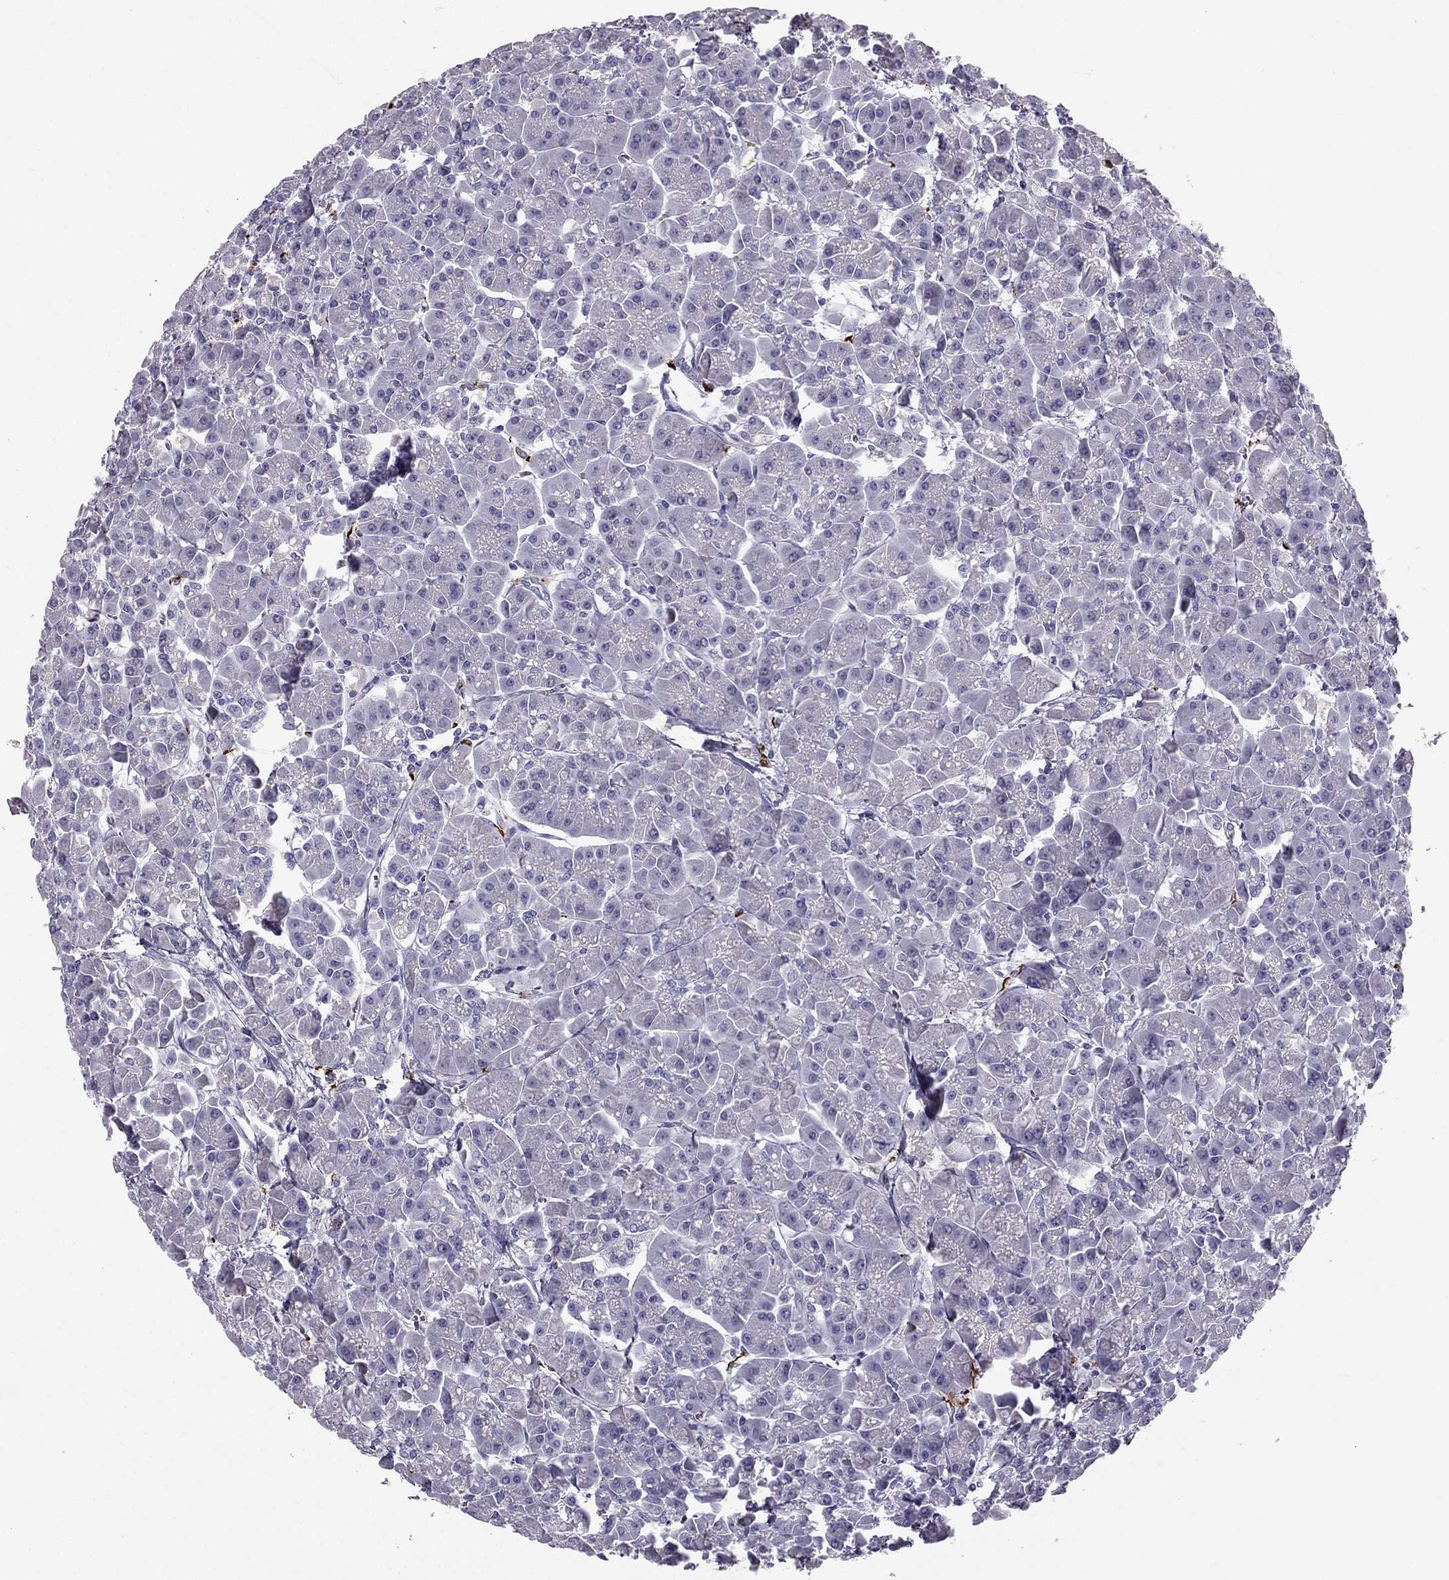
{"staining": {"intensity": "negative", "quantity": "none", "location": "none"}, "tissue": "pancreas", "cell_type": "Exocrine glandular cells", "image_type": "normal", "snomed": [{"axis": "morphology", "description": "Normal tissue, NOS"}, {"axis": "topography", "description": "Pancreas"}], "caption": "Unremarkable pancreas was stained to show a protein in brown. There is no significant expression in exocrine glandular cells. The staining was performed using DAB (3,3'-diaminobenzidine) to visualize the protein expression in brown, while the nuclei were stained in blue with hematoxylin (Magnification: 20x).", "gene": "LMTK3", "patient": {"sex": "male", "age": 70}}